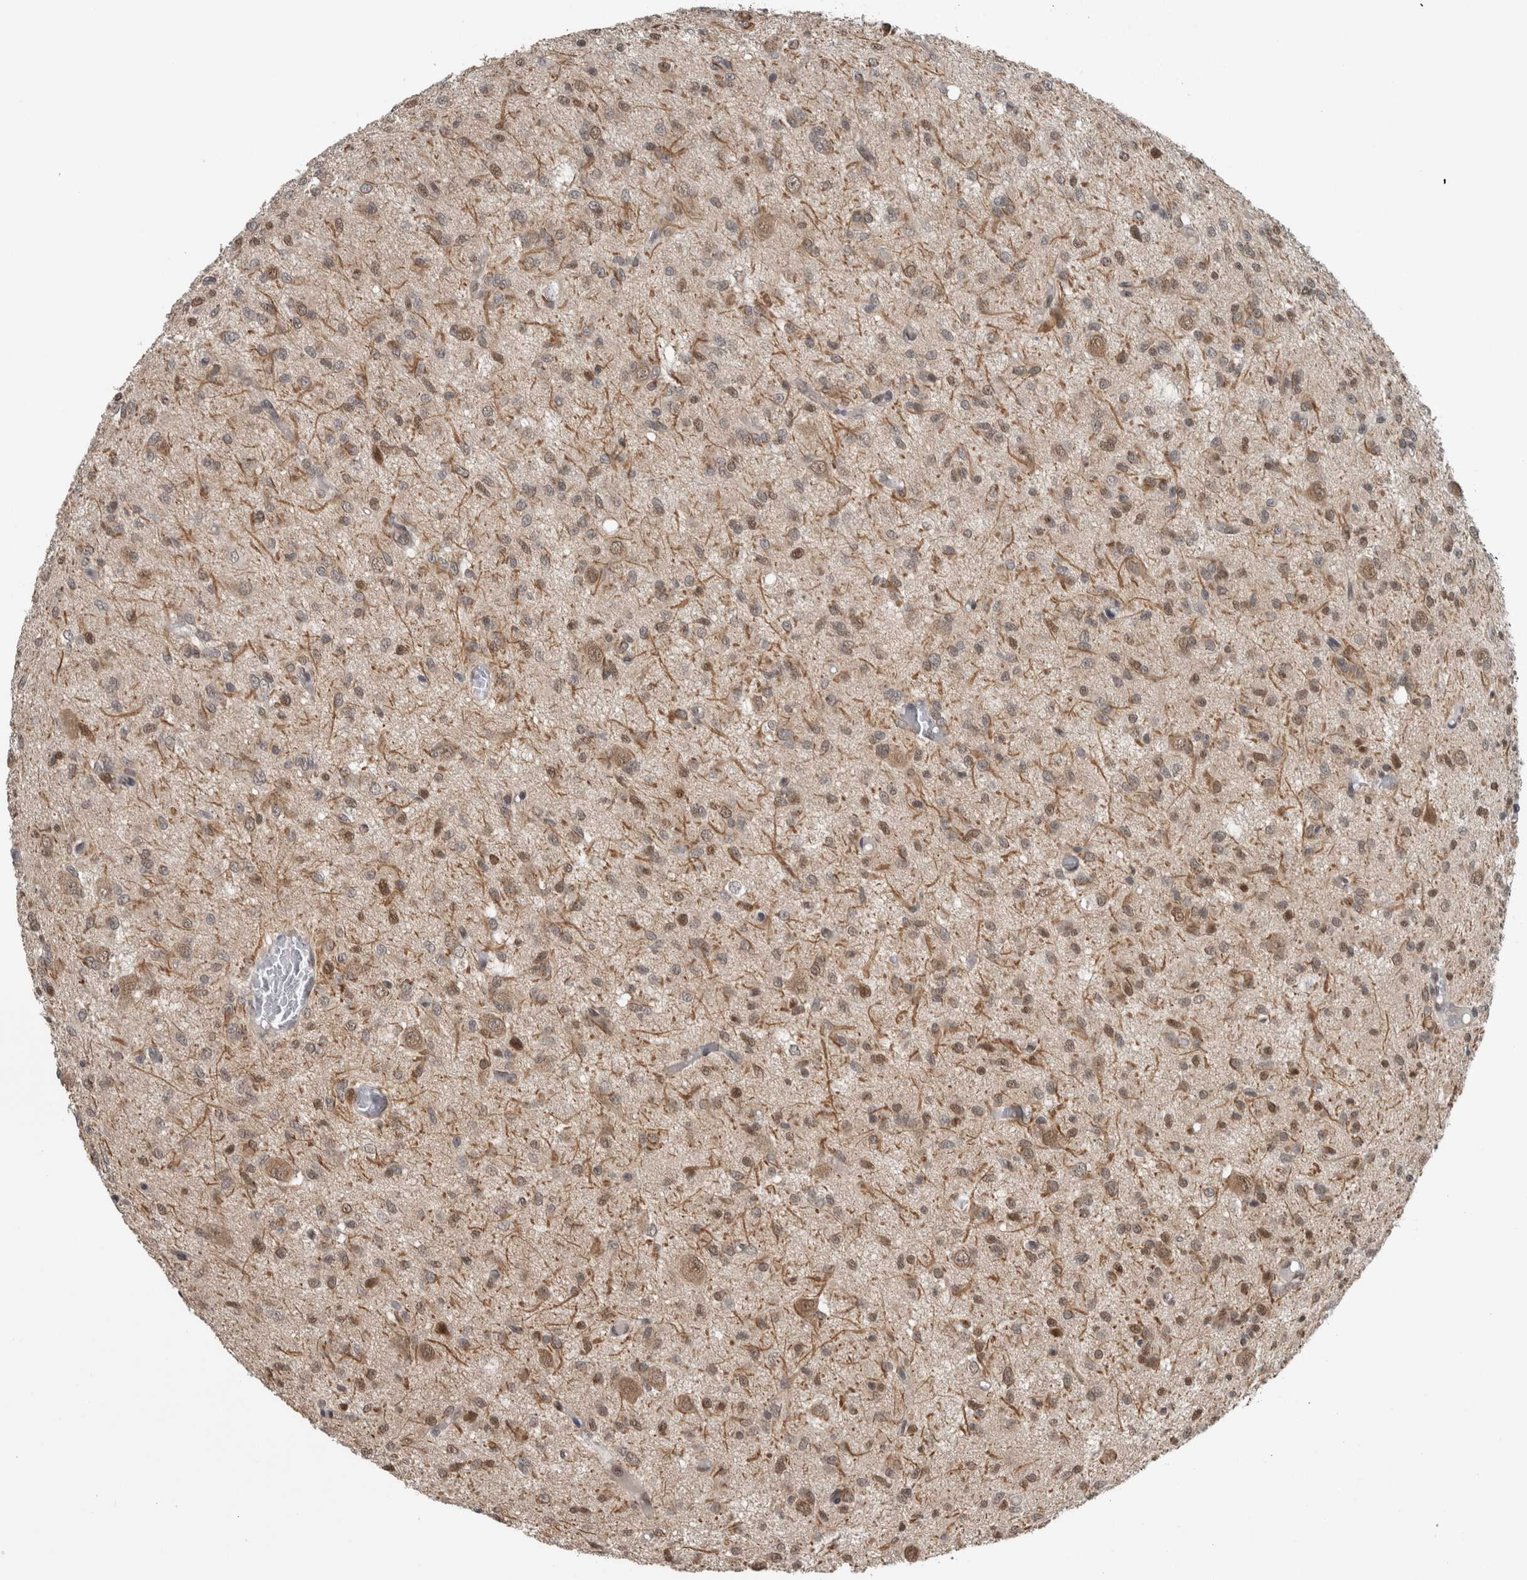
{"staining": {"intensity": "moderate", "quantity": "<25%", "location": "cytoplasmic/membranous,nuclear"}, "tissue": "glioma", "cell_type": "Tumor cells", "image_type": "cancer", "snomed": [{"axis": "morphology", "description": "Glioma, malignant, High grade"}, {"axis": "topography", "description": "Brain"}], "caption": "Glioma was stained to show a protein in brown. There is low levels of moderate cytoplasmic/membranous and nuclear positivity in about <25% of tumor cells. The staining was performed using DAB (3,3'-diaminobenzidine), with brown indicating positive protein expression. Nuclei are stained blue with hematoxylin.", "gene": "SPAG7", "patient": {"sex": "female", "age": 59}}